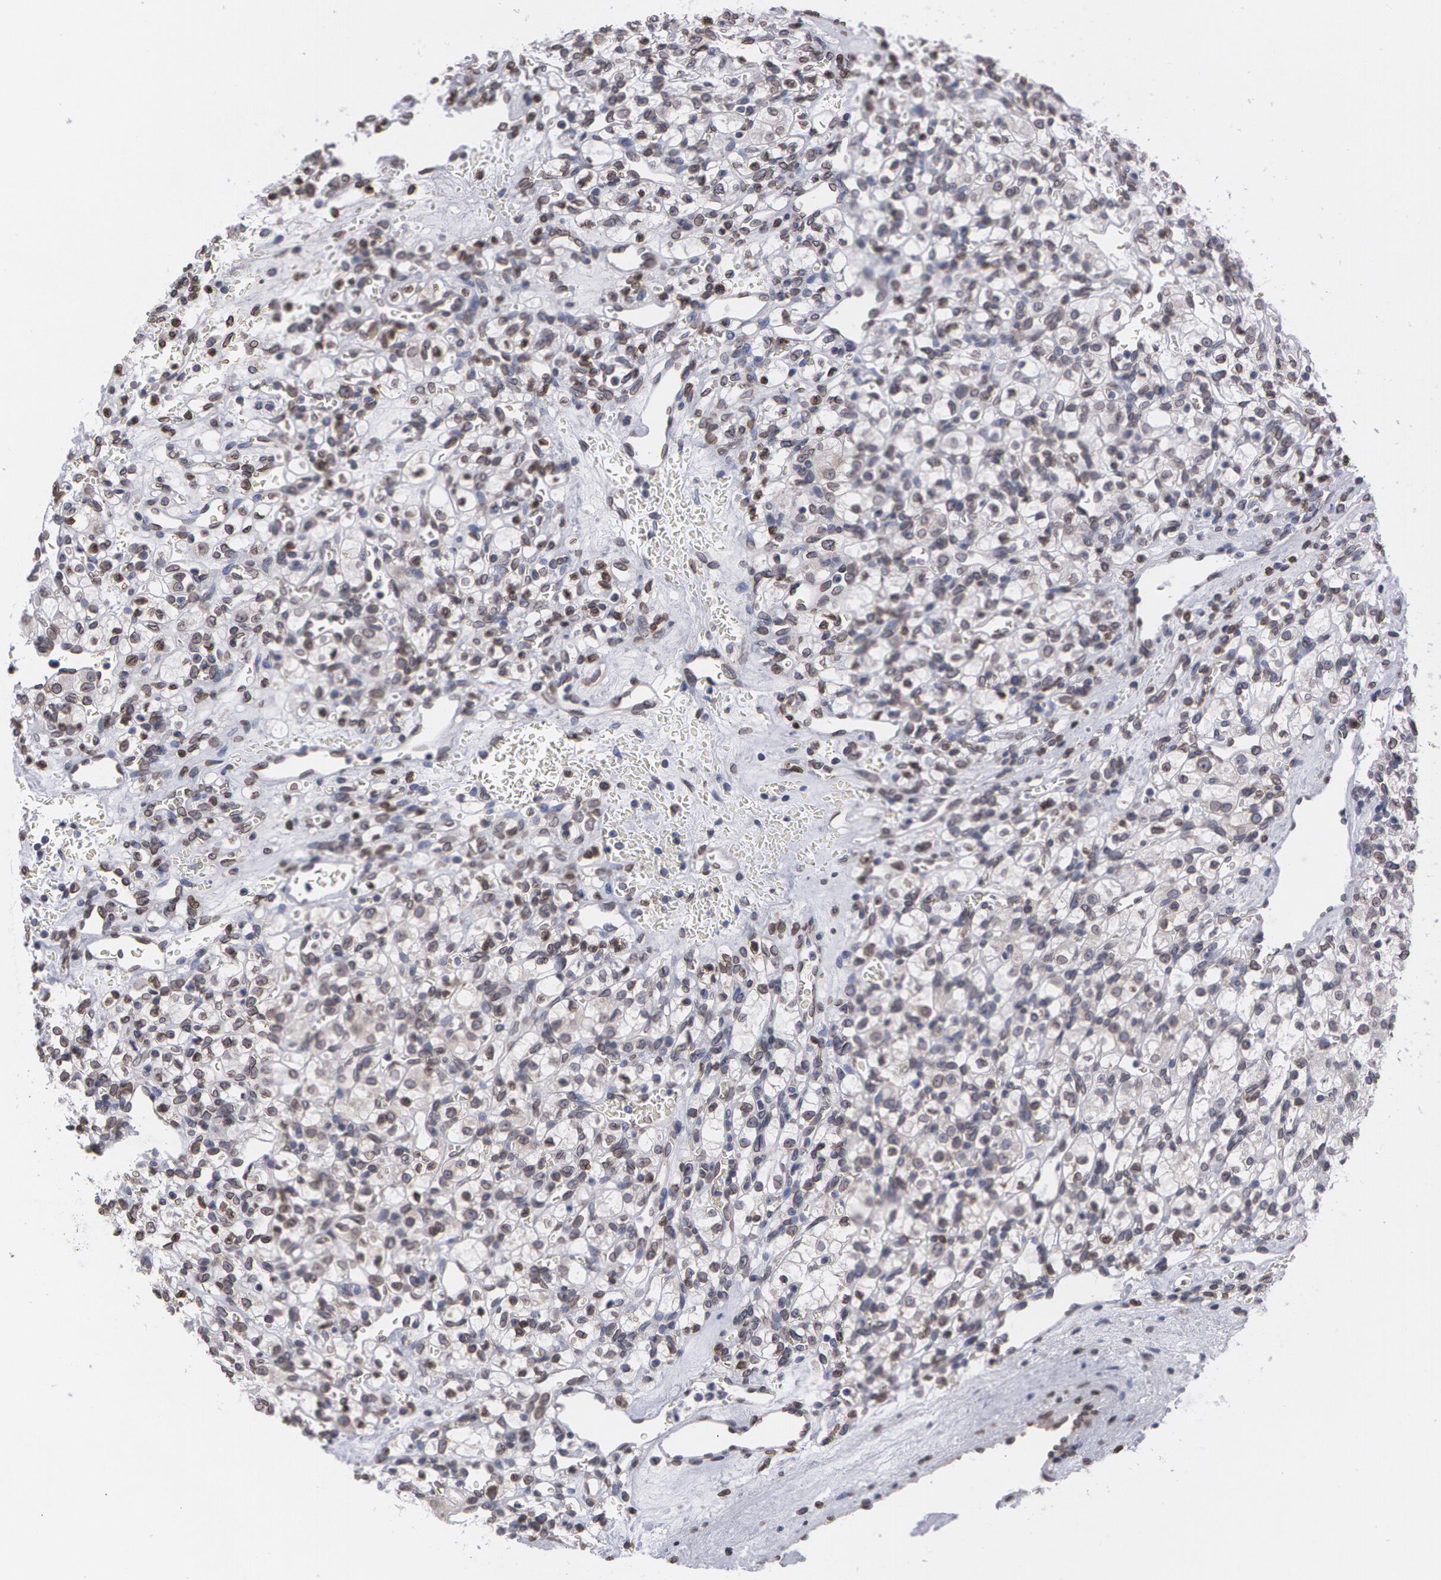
{"staining": {"intensity": "weak", "quantity": "<25%", "location": "nuclear"}, "tissue": "renal cancer", "cell_type": "Tumor cells", "image_type": "cancer", "snomed": [{"axis": "morphology", "description": "Adenocarcinoma, NOS"}, {"axis": "topography", "description": "Kidney"}], "caption": "An IHC micrograph of adenocarcinoma (renal) is shown. There is no staining in tumor cells of adenocarcinoma (renal).", "gene": "EMD", "patient": {"sex": "female", "age": 62}}